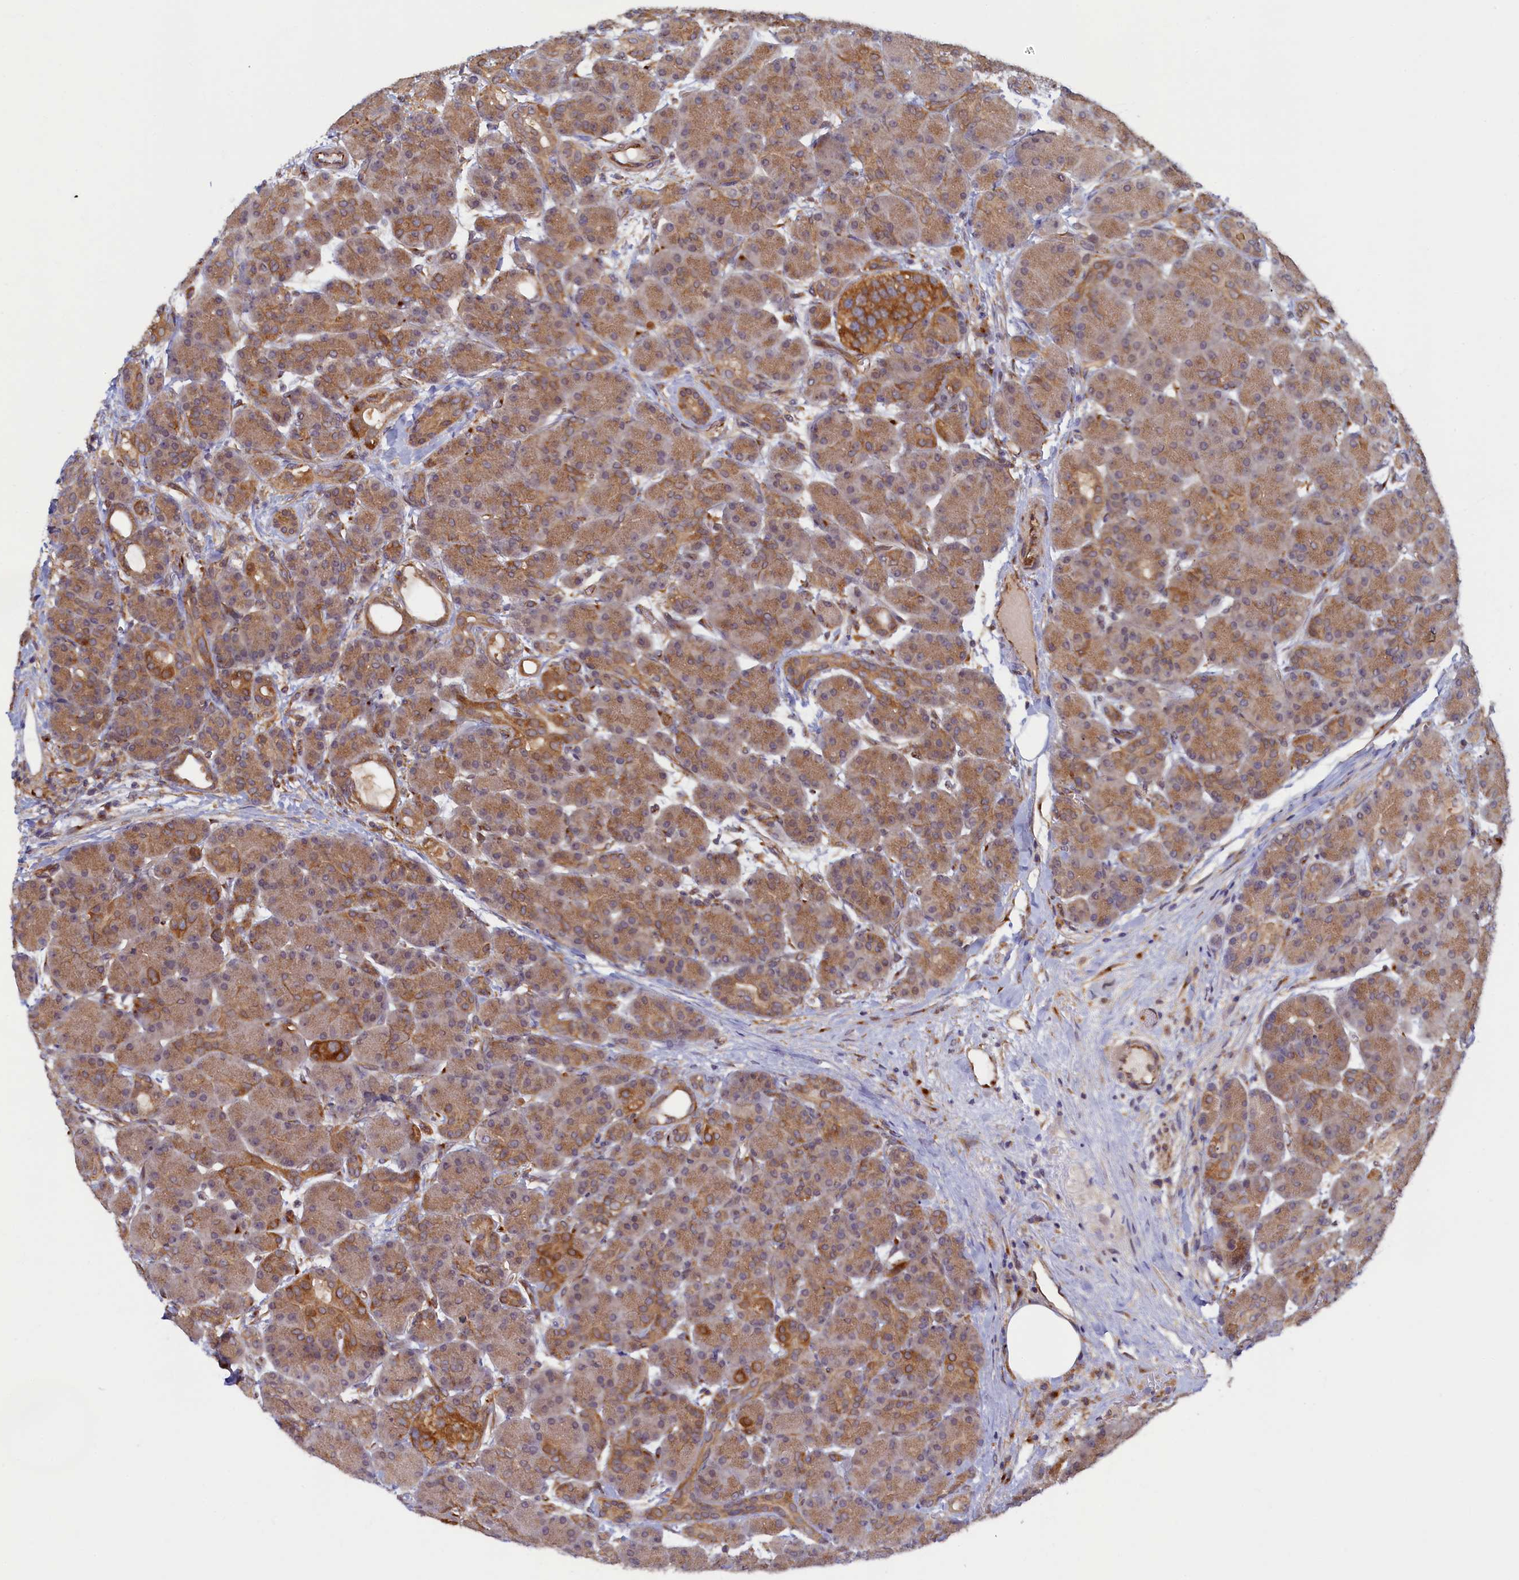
{"staining": {"intensity": "moderate", "quantity": ">75%", "location": "cytoplasmic/membranous"}, "tissue": "pancreas", "cell_type": "Exocrine glandular cells", "image_type": "normal", "snomed": [{"axis": "morphology", "description": "Normal tissue, NOS"}, {"axis": "topography", "description": "Pancreas"}], "caption": "Immunohistochemistry (IHC) histopathology image of benign pancreas: human pancreas stained using IHC displays medium levels of moderate protein expression localized specifically in the cytoplasmic/membranous of exocrine glandular cells, appearing as a cytoplasmic/membranous brown color.", "gene": "STX12", "patient": {"sex": "male", "age": 63}}